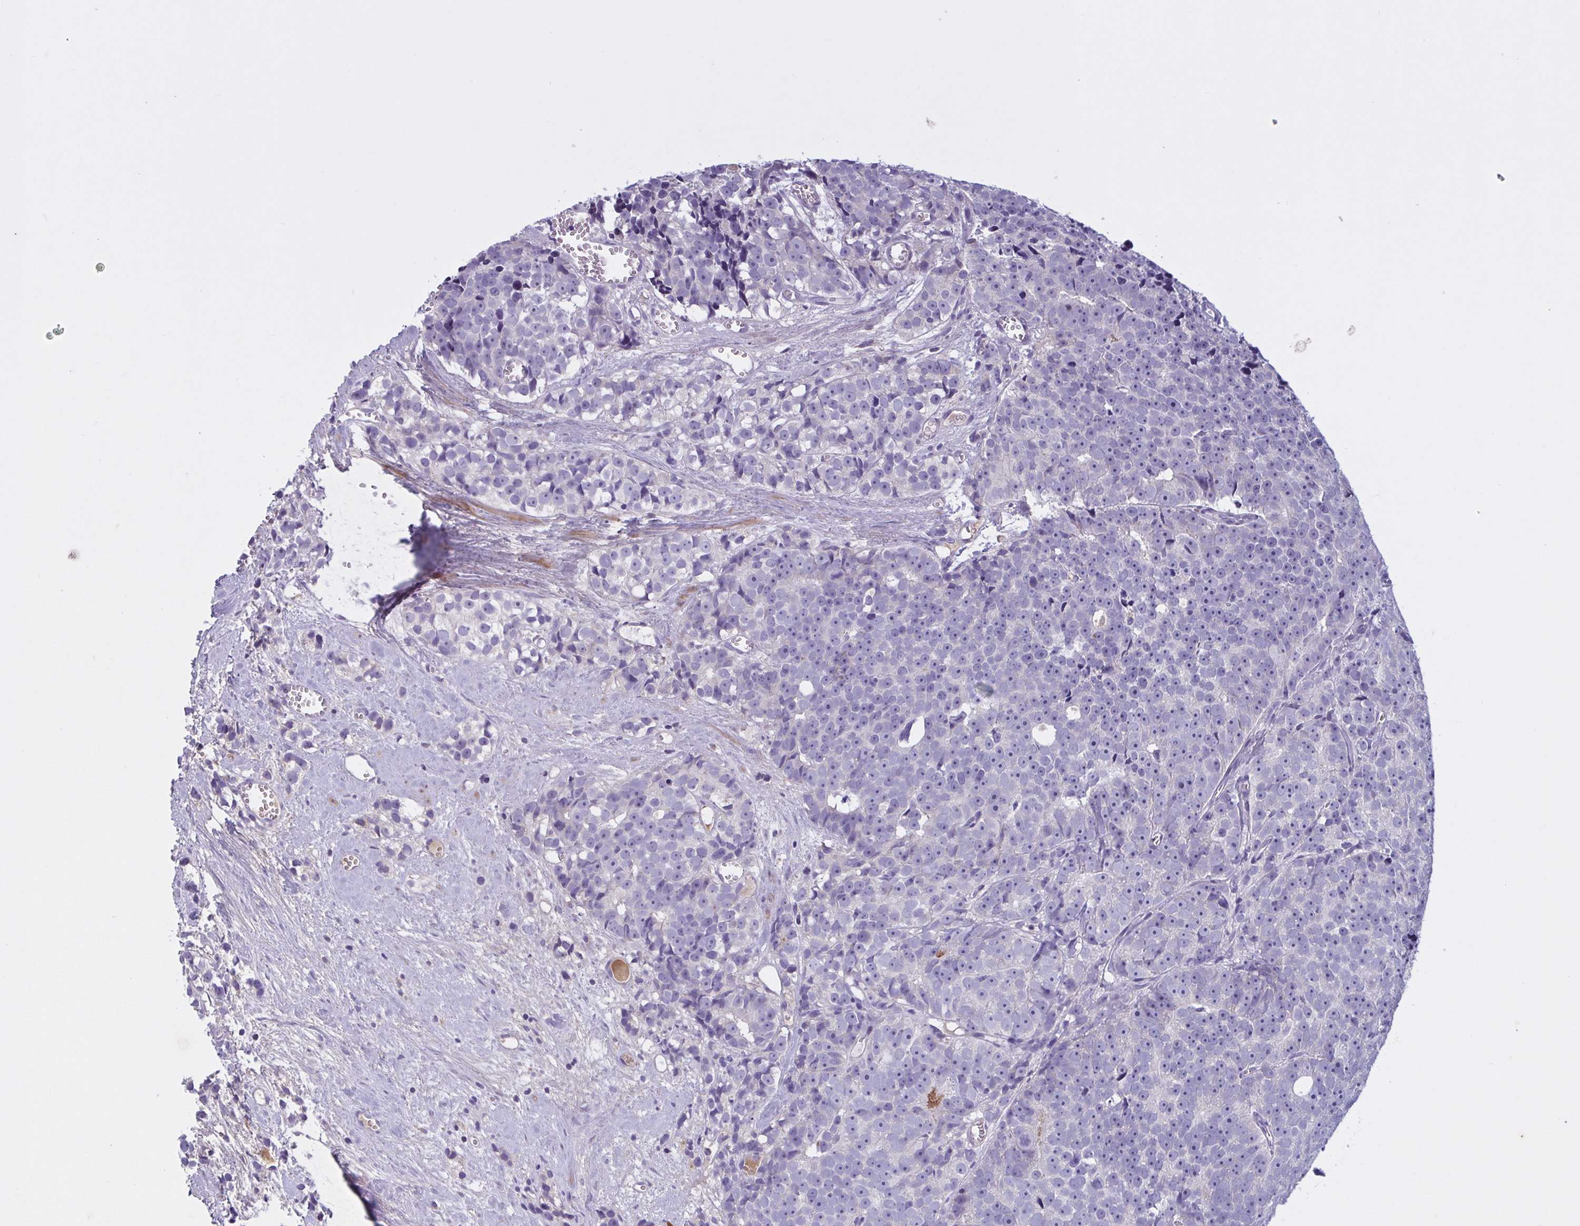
{"staining": {"intensity": "negative", "quantity": "none", "location": "none"}, "tissue": "prostate cancer", "cell_type": "Tumor cells", "image_type": "cancer", "snomed": [{"axis": "morphology", "description": "Adenocarcinoma, High grade"}, {"axis": "topography", "description": "Prostate"}], "caption": "A high-resolution histopathology image shows immunohistochemistry (IHC) staining of prostate high-grade adenocarcinoma, which demonstrates no significant expression in tumor cells.", "gene": "F13B", "patient": {"sex": "male", "age": 77}}